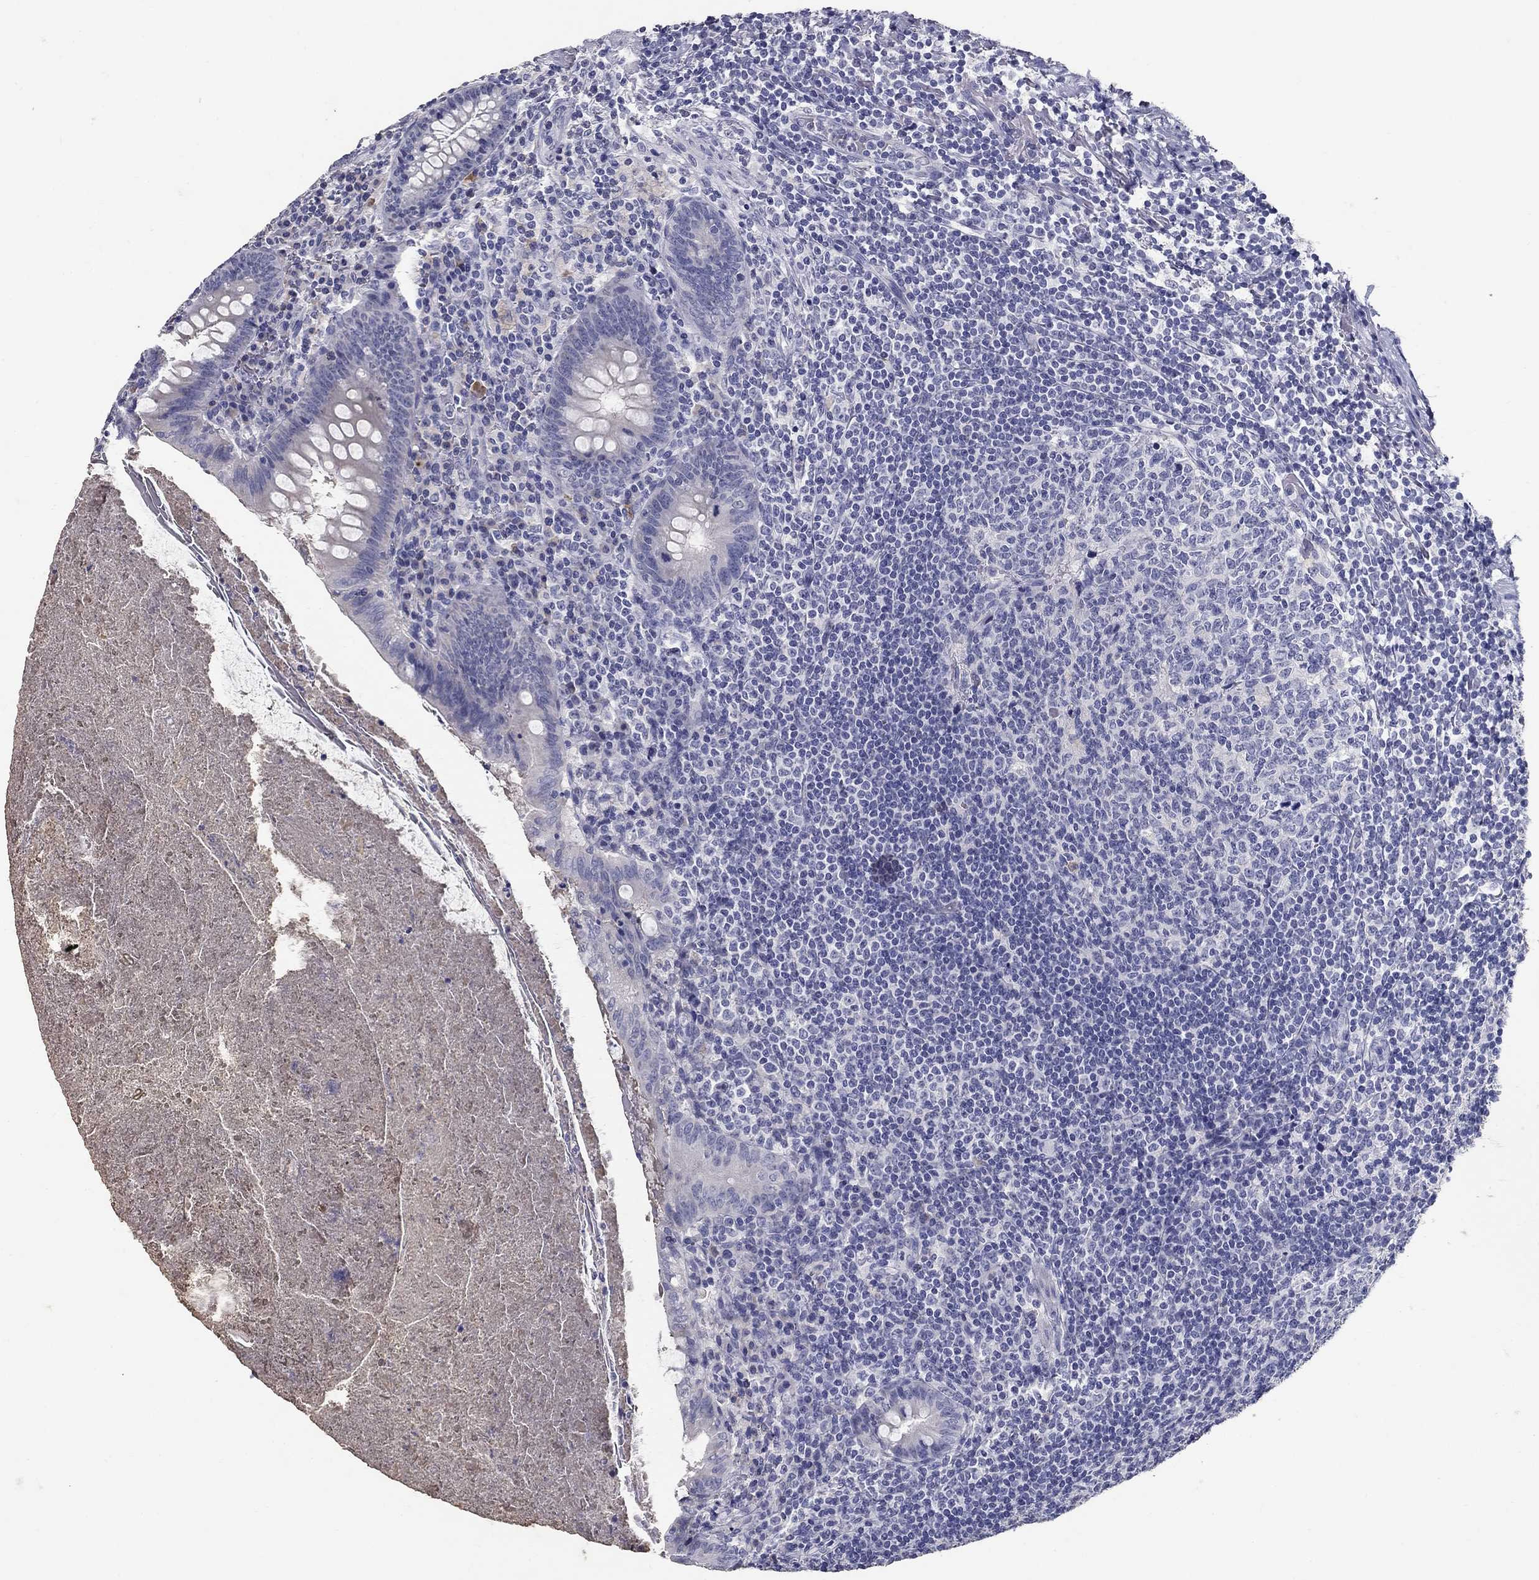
{"staining": {"intensity": "negative", "quantity": "none", "location": "none"}, "tissue": "appendix", "cell_type": "Glandular cells", "image_type": "normal", "snomed": [{"axis": "morphology", "description": "Normal tissue, NOS"}, {"axis": "topography", "description": "Appendix"}], "caption": "An immunohistochemistry micrograph of normal appendix is shown. There is no staining in glandular cells of appendix.", "gene": "POMC", "patient": {"sex": "male", "age": 47}}